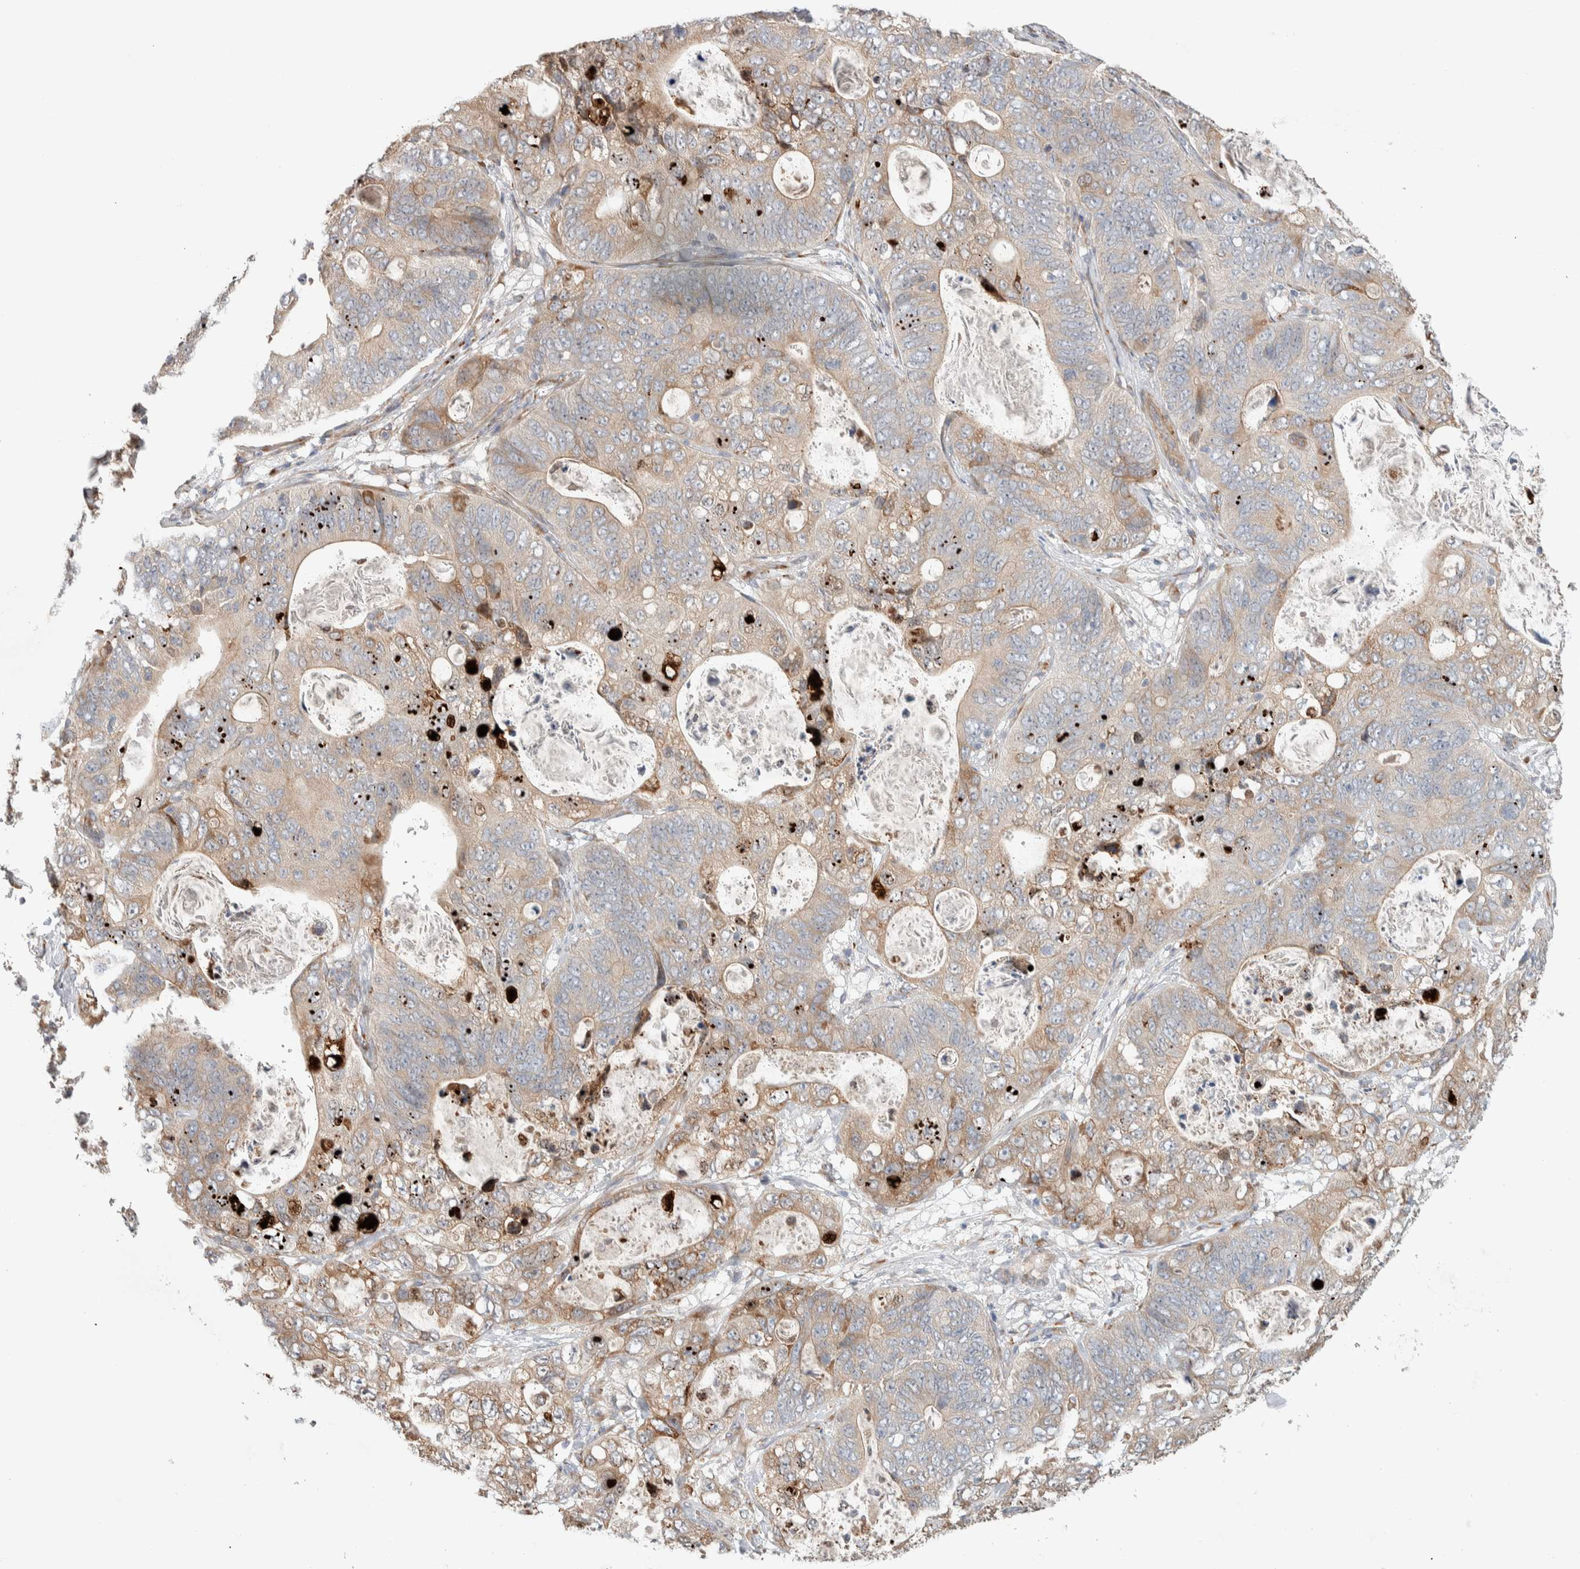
{"staining": {"intensity": "weak", "quantity": ">75%", "location": "cytoplasmic/membranous"}, "tissue": "stomach cancer", "cell_type": "Tumor cells", "image_type": "cancer", "snomed": [{"axis": "morphology", "description": "Normal tissue, NOS"}, {"axis": "morphology", "description": "Adenocarcinoma, NOS"}, {"axis": "topography", "description": "Stomach"}], "caption": "Human stomach cancer stained with a brown dye displays weak cytoplasmic/membranous positive positivity in approximately >75% of tumor cells.", "gene": "ADCY8", "patient": {"sex": "female", "age": 89}}